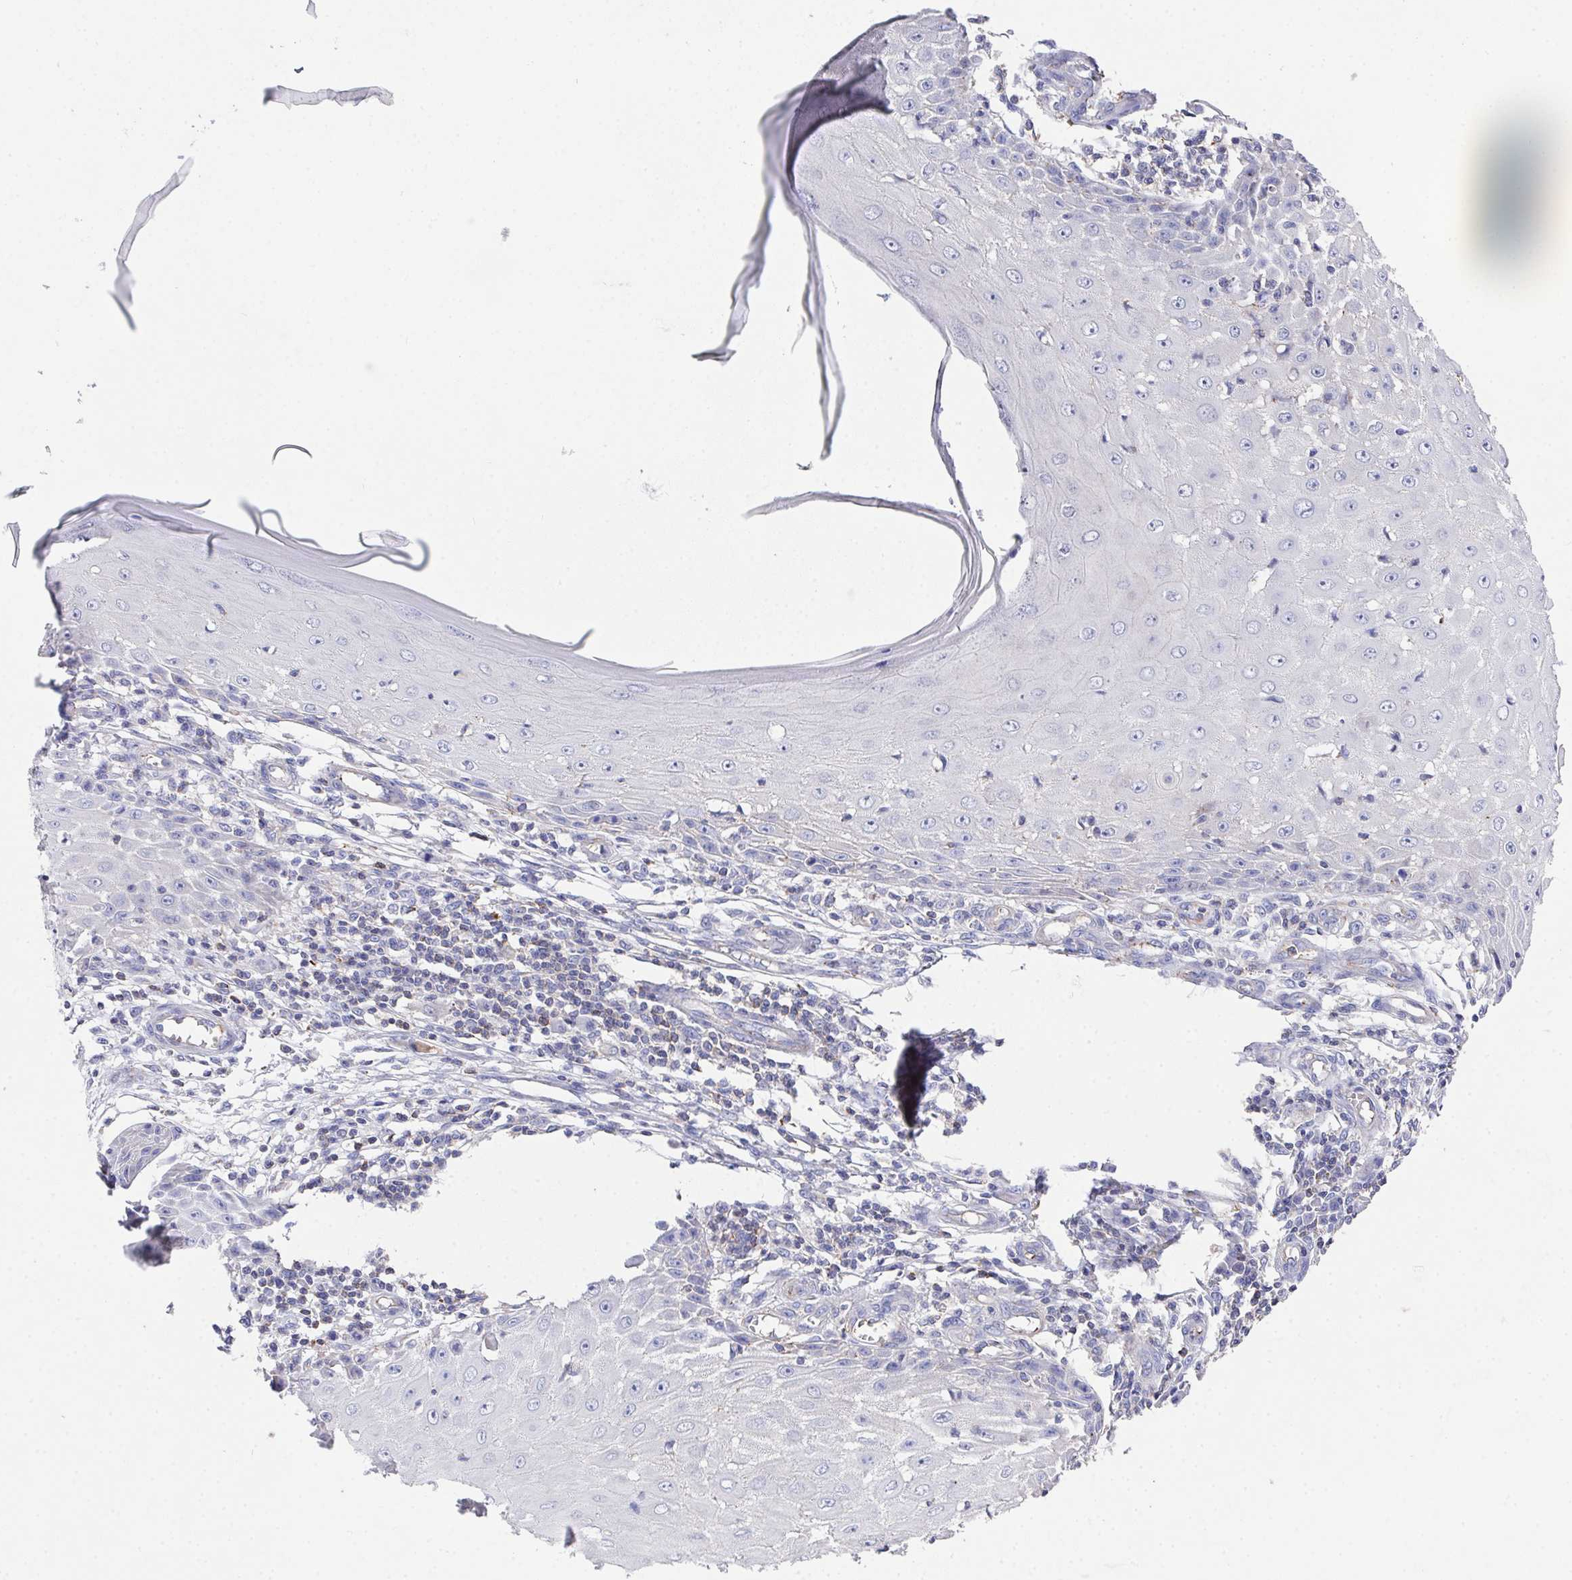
{"staining": {"intensity": "negative", "quantity": "none", "location": "none"}, "tissue": "skin cancer", "cell_type": "Tumor cells", "image_type": "cancer", "snomed": [{"axis": "morphology", "description": "Squamous cell carcinoma, NOS"}, {"axis": "topography", "description": "Skin"}], "caption": "A high-resolution photomicrograph shows IHC staining of squamous cell carcinoma (skin), which exhibits no significant expression in tumor cells.", "gene": "PRG3", "patient": {"sex": "female", "age": 73}}